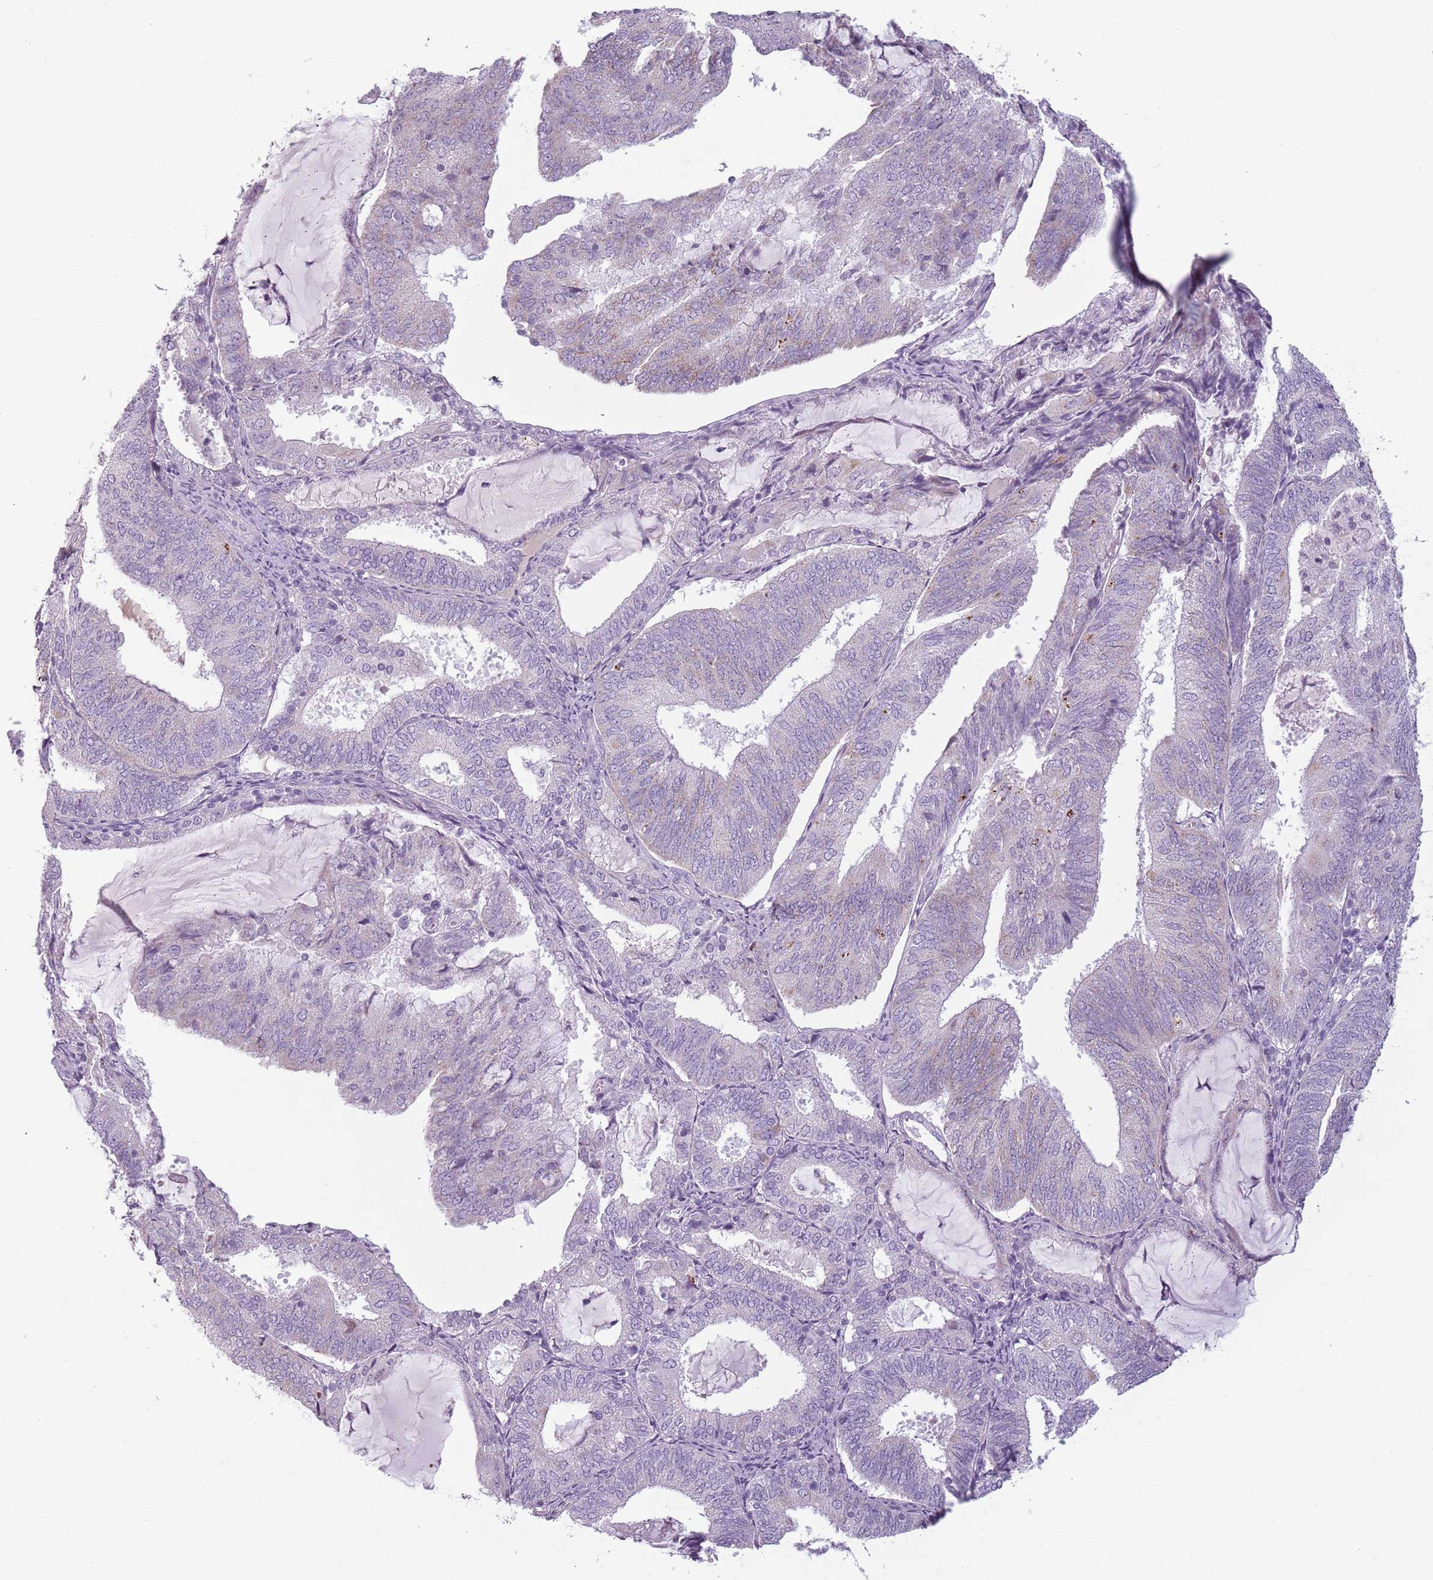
{"staining": {"intensity": "negative", "quantity": "none", "location": "none"}, "tissue": "endometrial cancer", "cell_type": "Tumor cells", "image_type": "cancer", "snomed": [{"axis": "morphology", "description": "Adenocarcinoma, NOS"}, {"axis": "topography", "description": "Endometrium"}], "caption": "An image of human adenocarcinoma (endometrial) is negative for staining in tumor cells.", "gene": "MEGF8", "patient": {"sex": "female", "age": 81}}